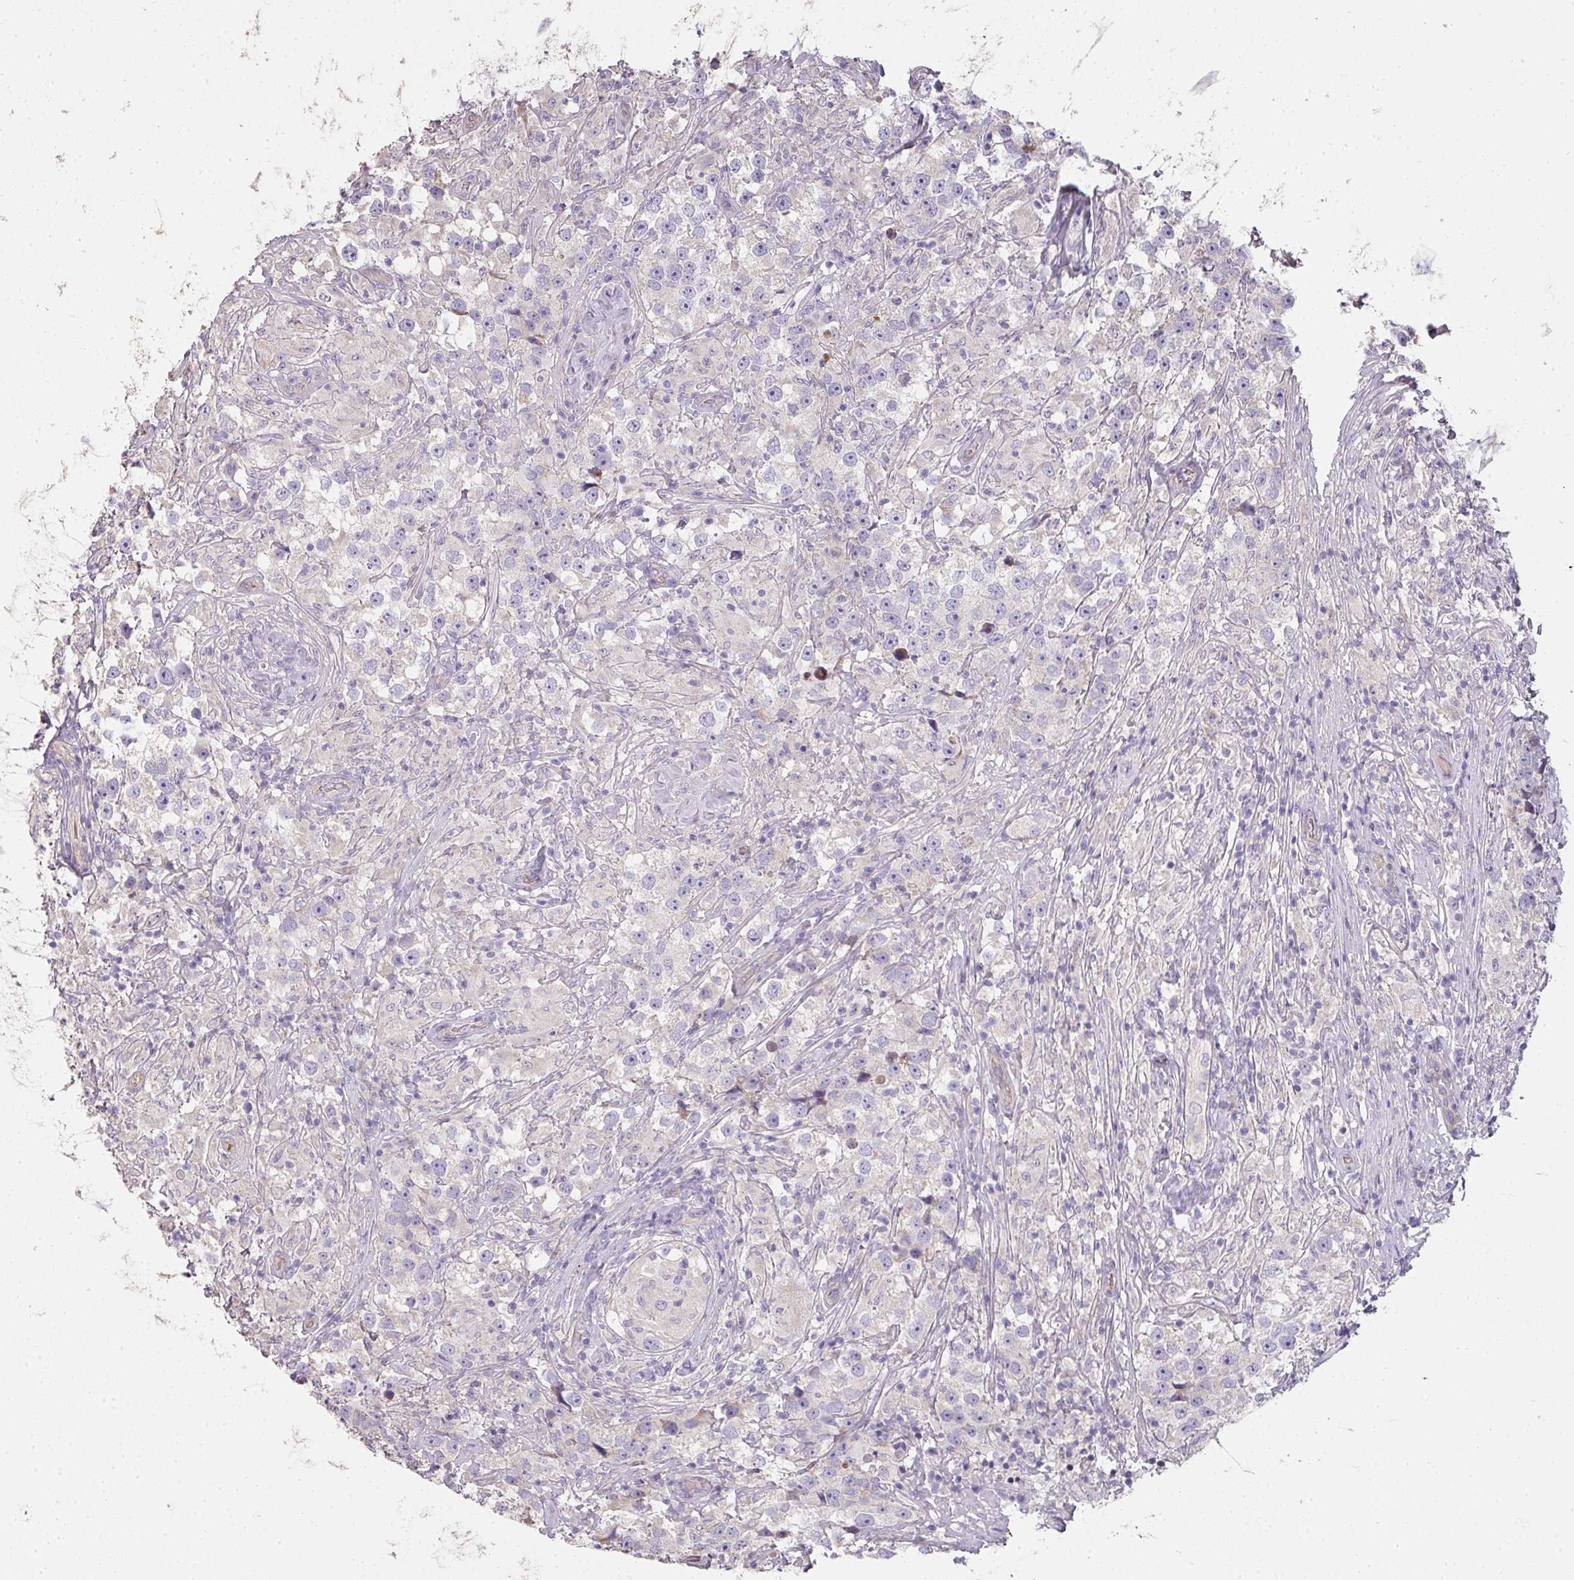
{"staining": {"intensity": "negative", "quantity": "none", "location": "none"}, "tissue": "testis cancer", "cell_type": "Tumor cells", "image_type": "cancer", "snomed": [{"axis": "morphology", "description": "Seminoma, NOS"}, {"axis": "topography", "description": "Testis"}], "caption": "Tumor cells are negative for brown protein staining in testis cancer (seminoma). (Immunohistochemistry, brightfield microscopy, high magnification).", "gene": "PCDH1", "patient": {"sex": "male", "age": 46}}